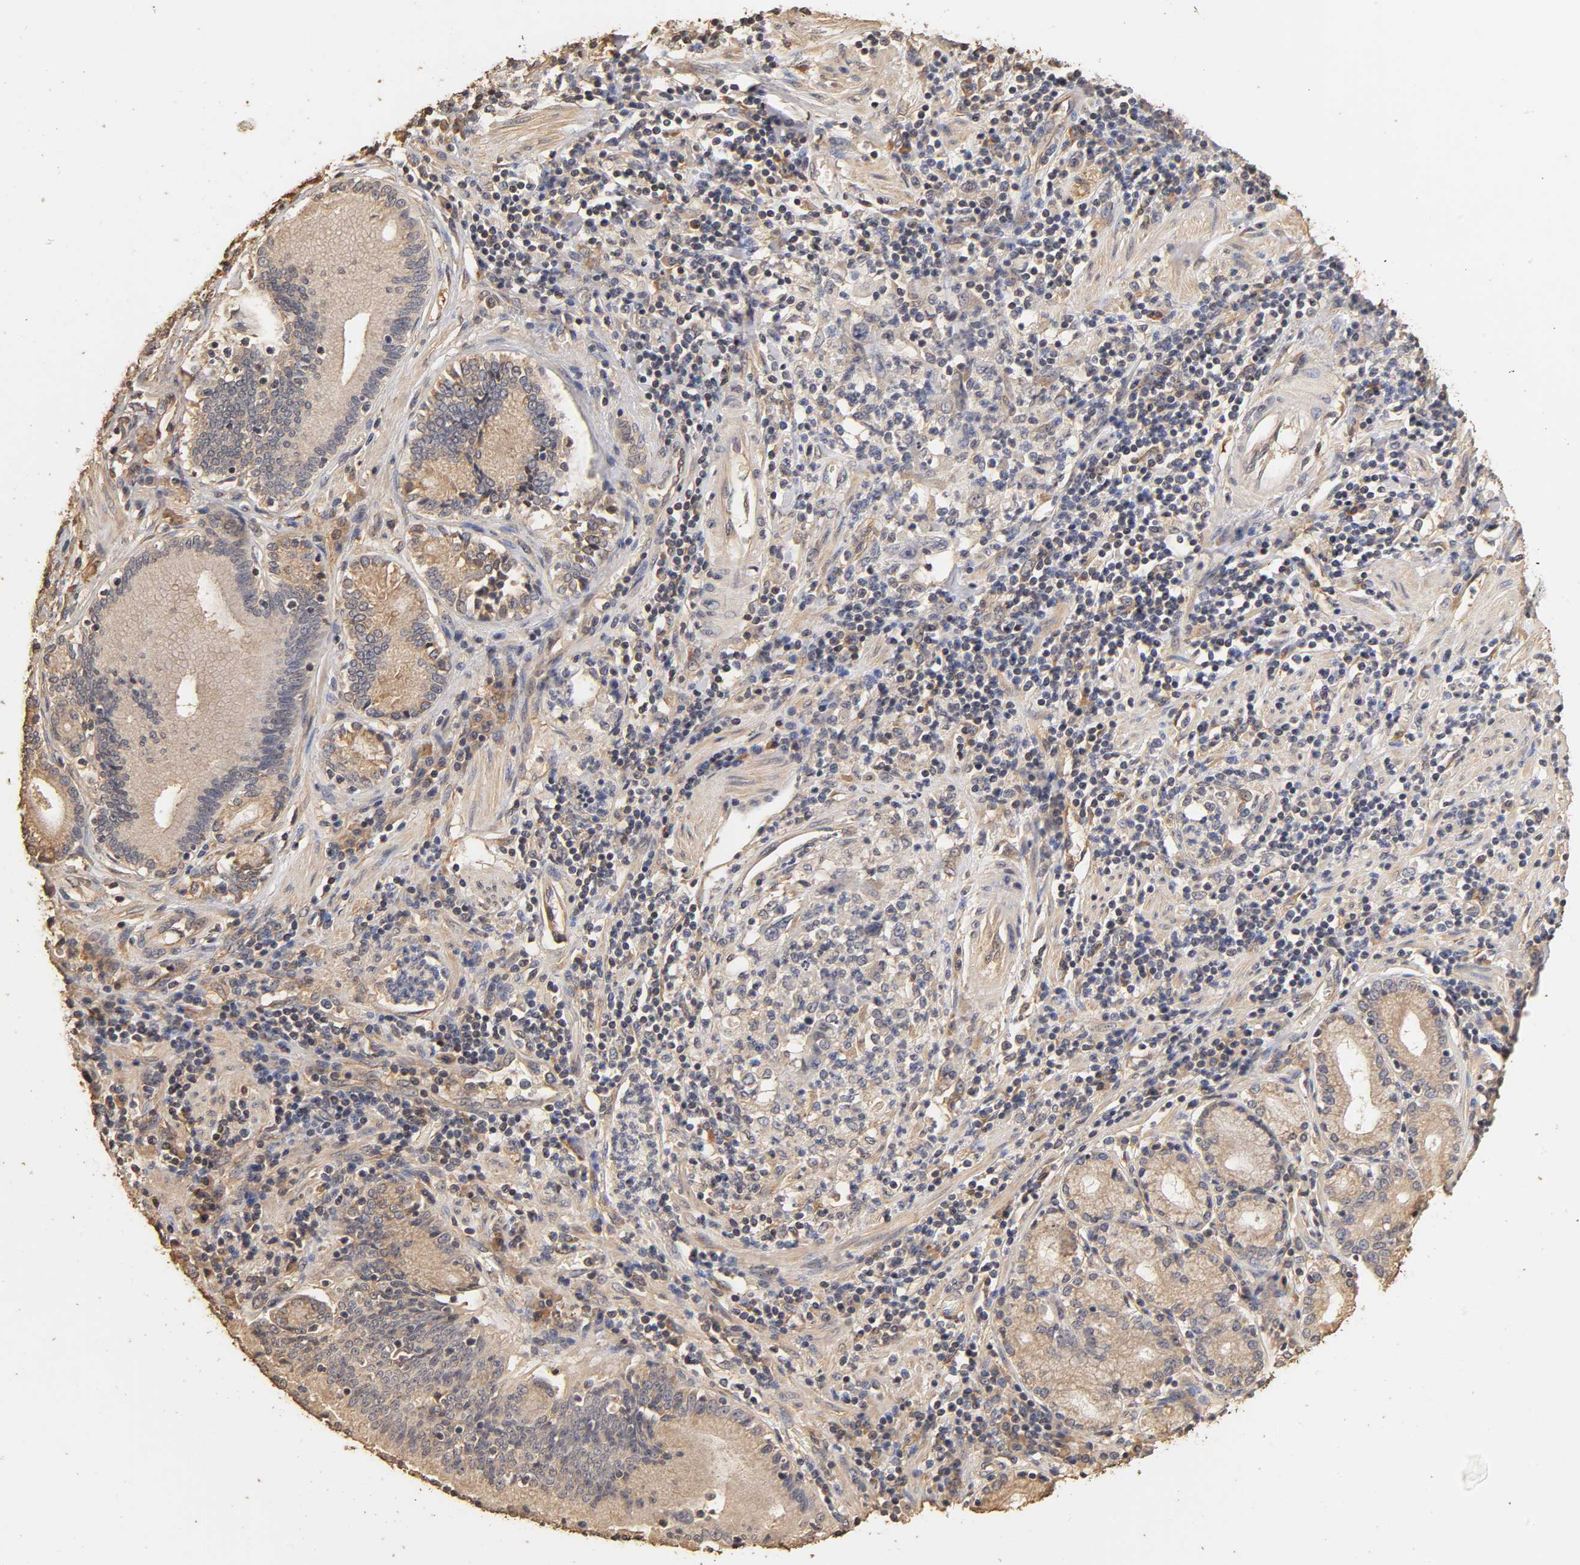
{"staining": {"intensity": "moderate", "quantity": "25%-75%", "location": "cytoplasmic/membranous"}, "tissue": "pancreatic cancer", "cell_type": "Tumor cells", "image_type": "cancer", "snomed": [{"axis": "morphology", "description": "Adenocarcinoma, NOS"}, {"axis": "topography", "description": "Pancreas"}], "caption": "Moderate cytoplasmic/membranous protein expression is present in approximately 25%-75% of tumor cells in adenocarcinoma (pancreatic). (DAB (3,3'-diaminobenzidine) = brown stain, brightfield microscopy at high magnification).", "gene": "VSIG4", "patient": {"sex": "female", "age": 48}}